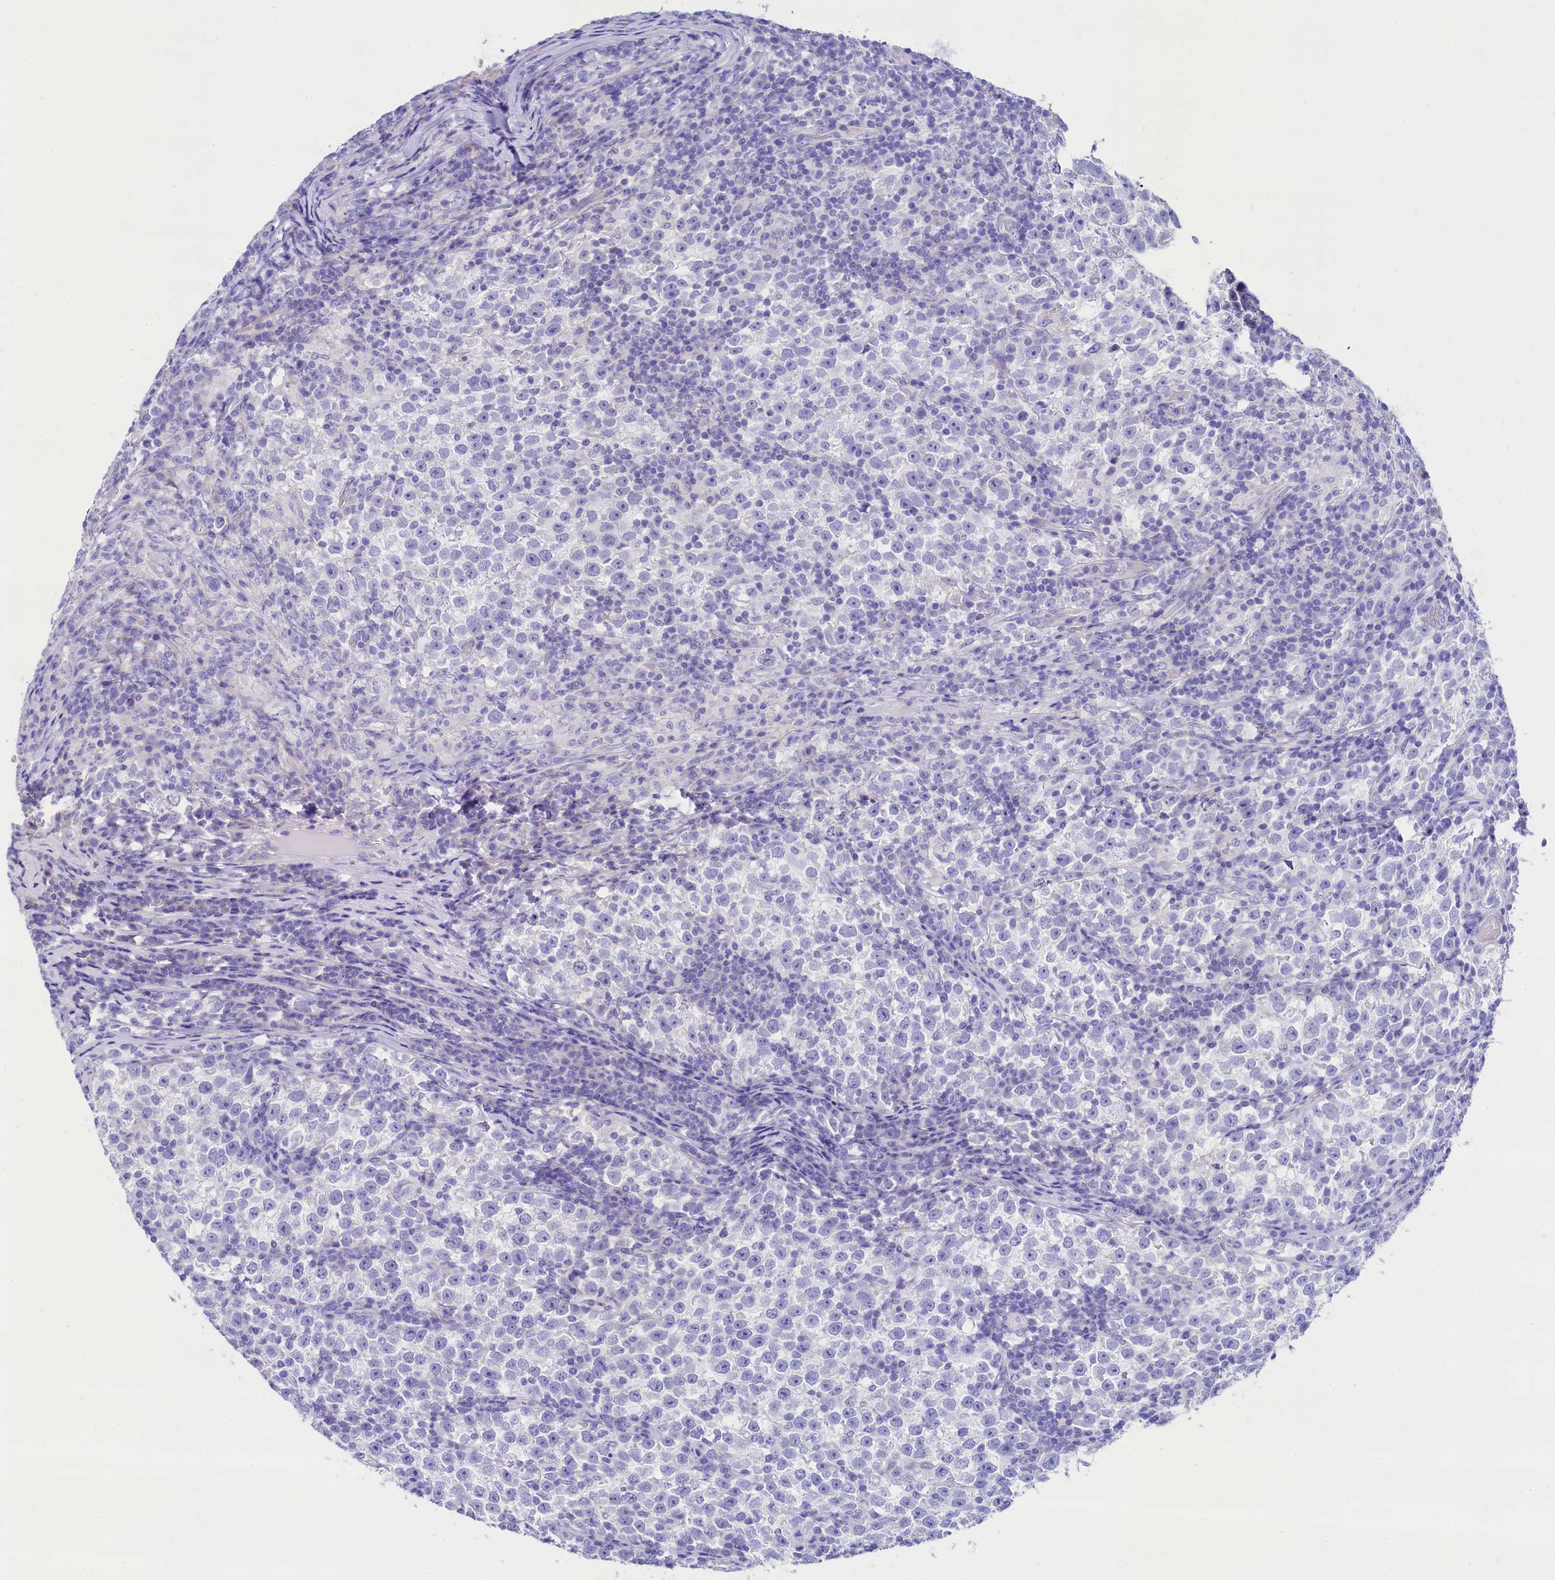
{"staining": {"intensity": "negative", "quantity": "none", "location": "none"}, "tissue": "testis cancer", "cell_type": "Tumor cells", "image_type": "cancer", "snomed": [{"axis": "morphology", "description": "Normal tissue, NOS"}, {"axis": "morphology", "description": "Seminoma, NOS"}, {"axis": "topography", "description": "Testis"}], "caption": "DAB (3,3'-diaminobenzidine) immunohistochemical staining of human seminoma (testis) shows no significant expression in tumor cells.", "gene": "RBP3", "patient": {"sex": "male", "age": 43}}